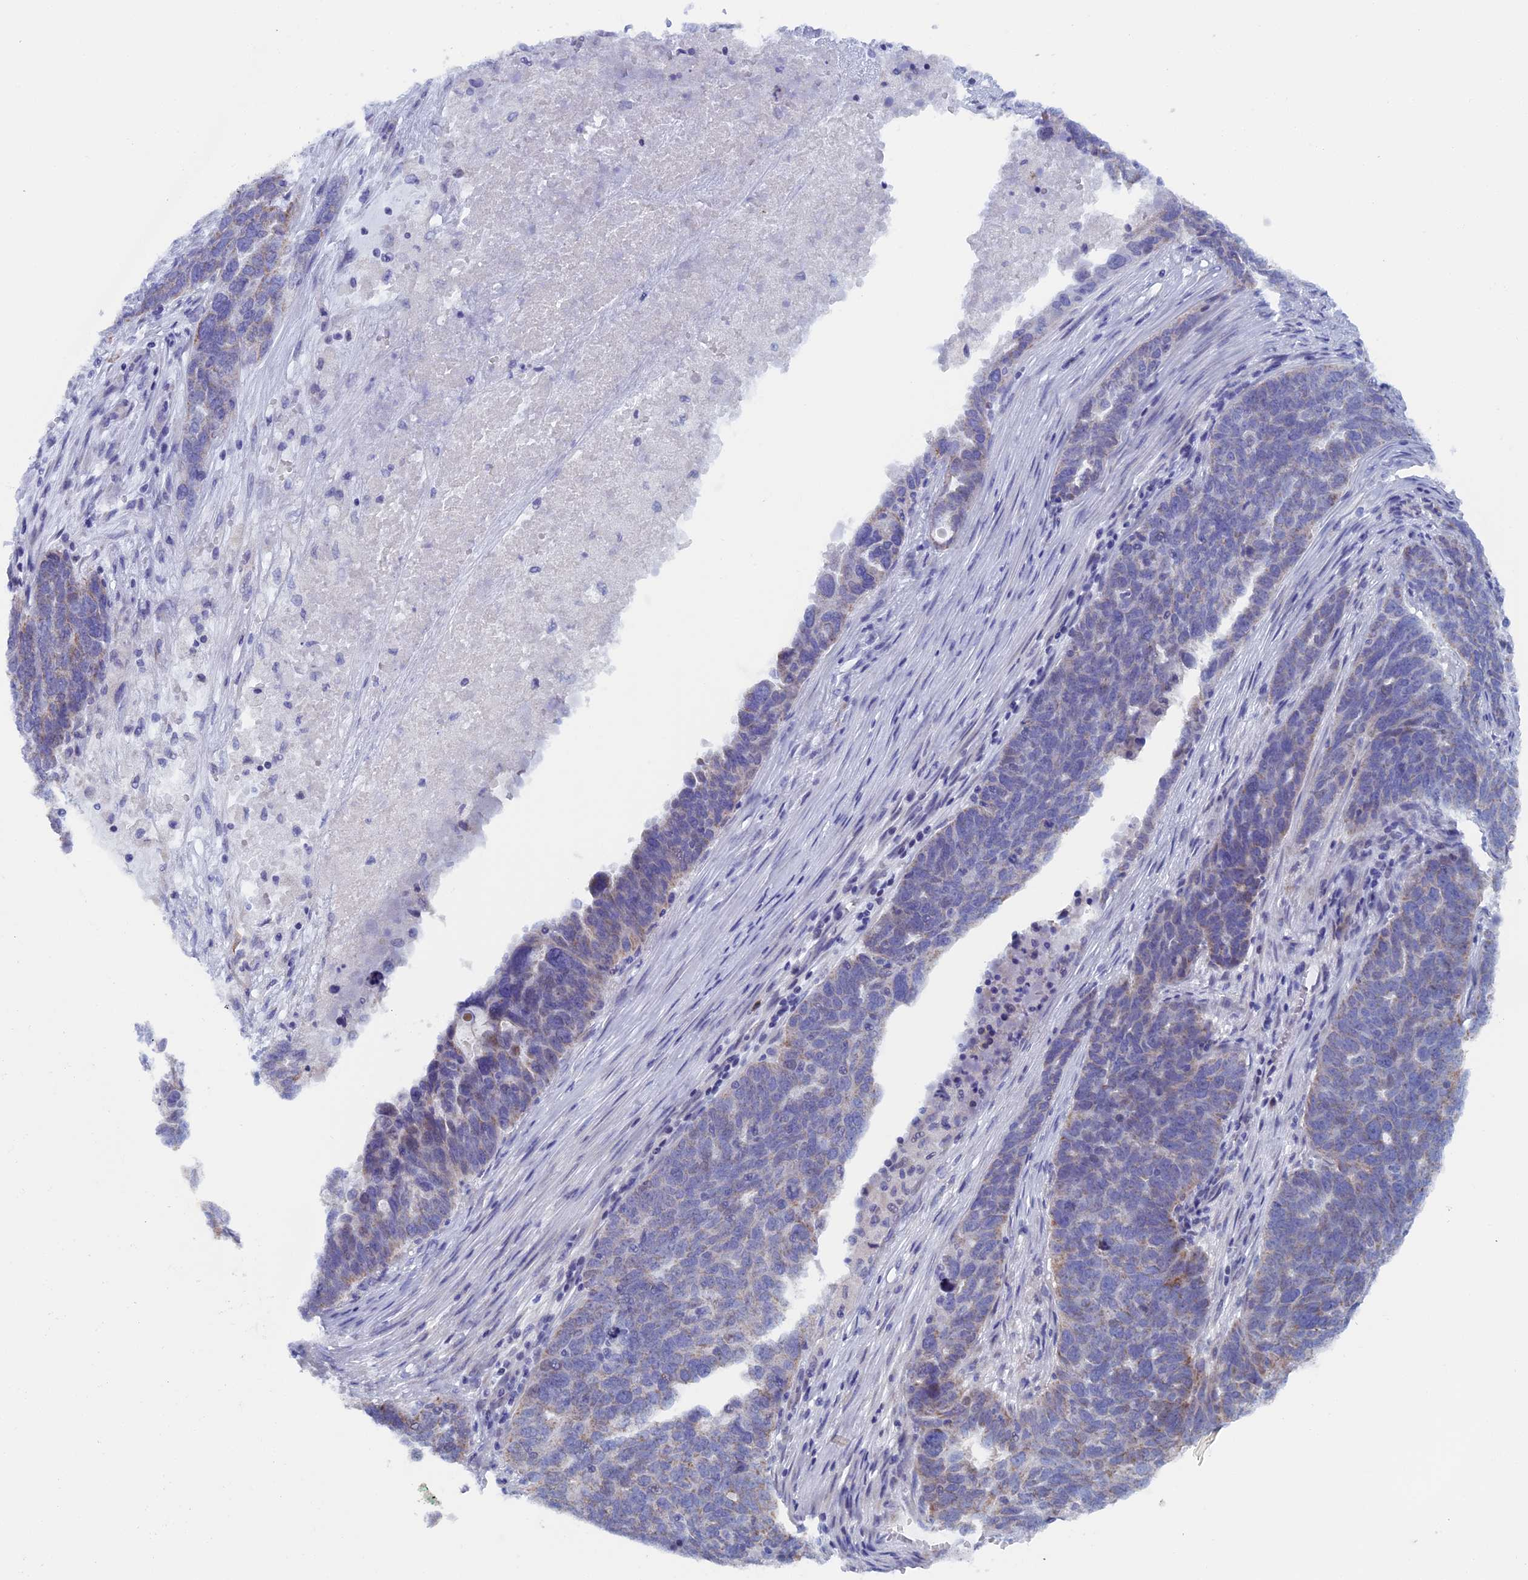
{"staining": {"intensity": "weak", "quantity": "<25%", "location": "cytoplasmic/membranous"}, "tissue": "ovarian cancer", "cell_type": "Tumor cells", "image_type": "cancer", "snomed": [{"axis": "morphology", "description": "Cystadenocarcinoma, serous, NOS"}, {"axis": "topography", "description": "Ovary"}], "caption": "An immunohistochemistry (IHC) image of ovarian cancer is shown. There is no staining in tumor cells of ovarian cancer.", "gene": "NIBAN3", "patient": {"sex": "female", "age": 59}}